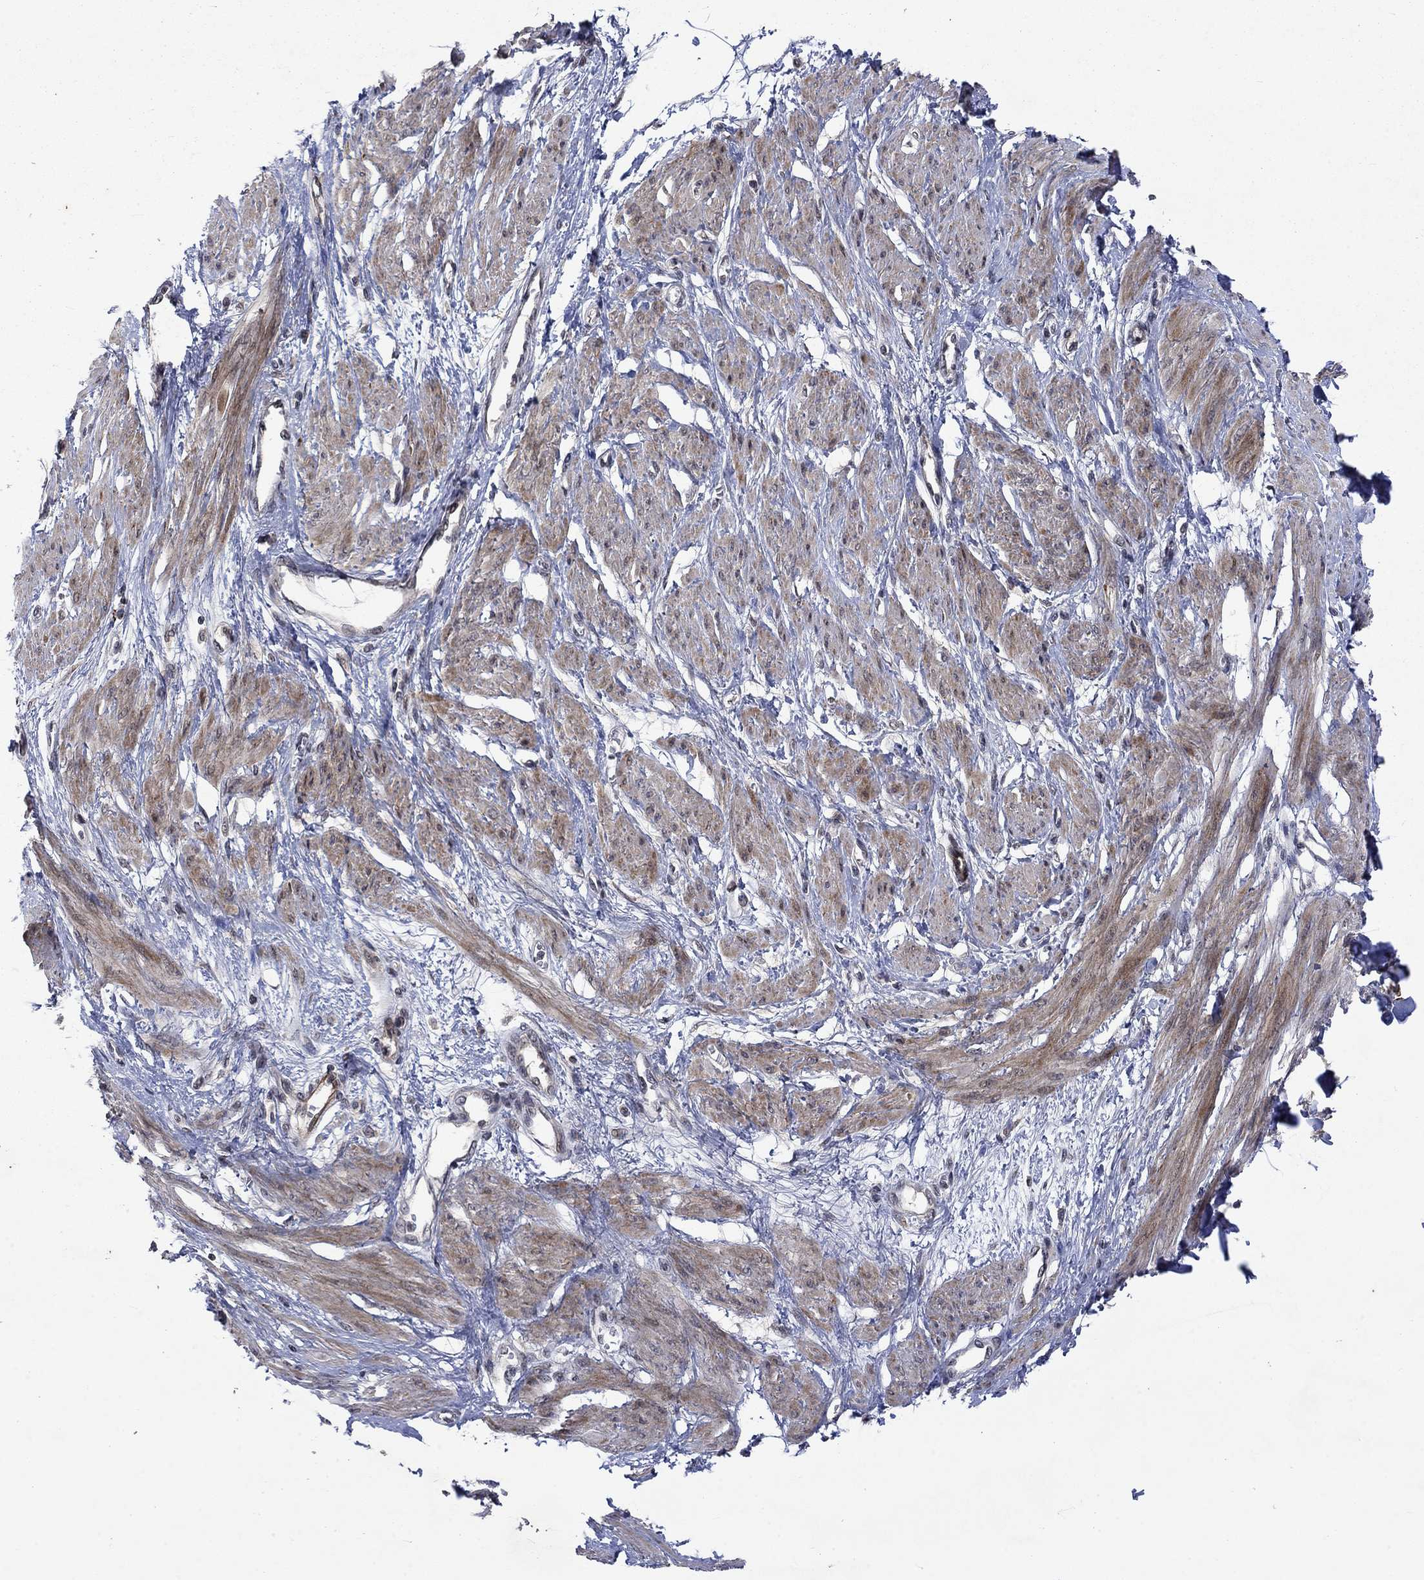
{"staining": {"intensity": "moderate", "quantity": "25%-75%", "location": "cytoplasmic/membranous"}, "tissue": "smooth muscle", "cell_type": "Smooth muscle cells", "image_type": "normal", "snomed": [{"axis": "morphology", "description": "Normal tissue, NOS"}, {"axis": "topography", "description": "Smooth muscle"}, {"axis": "topography", "description": "Uterus"}], "caption": "Approximately 25%-75% of smooth muscle cells in normal human smooth muscle reveal moderate cytoplasmic/membranous protein expression as visualized by brown immunohistochemical staining.", "gene": "PPP1R9A", "patient": {"sex": "female", "age": 39}}